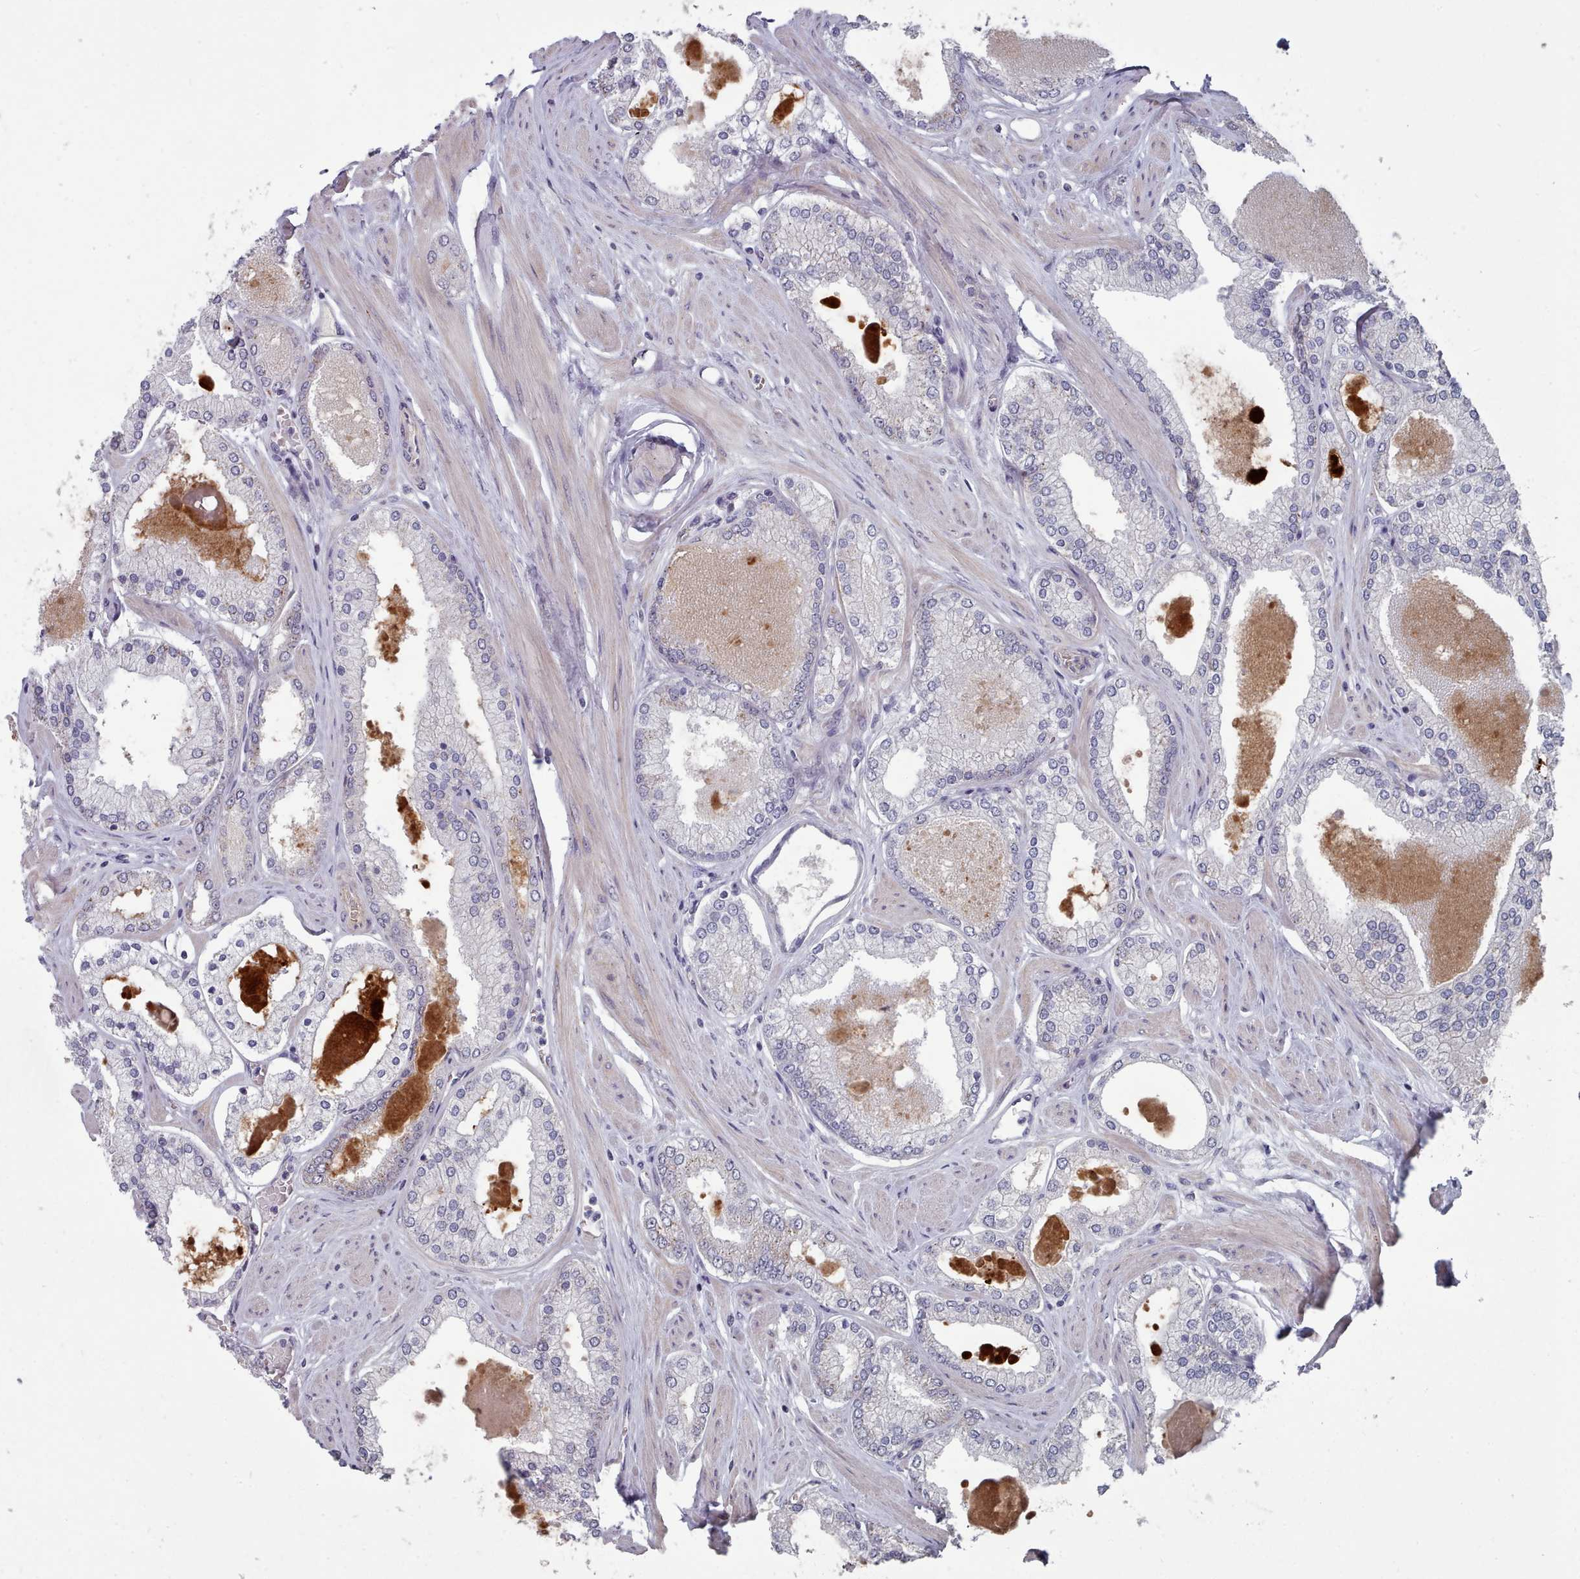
{"staining": {"intensity": "negative", "quantity": "none", "location": "none"}, "tissue": "prostate cancer", "cell_type": "Tumor cells", "image_type": "cancer", "snomed": [{"axis": "morphology", "description": "Adenocarcinoma, Low grade"}, {"axis": "topography", "description": "Prostate"}], "caption": "DAB (3,3'-diaminobenzidine) immunohistochemical staining of human prostate low-grade adenocarcinoma reveals no significant positivity in tumor cells.", "gene": "TRARG1", "patient": {"sex": "male", "age": 42}}